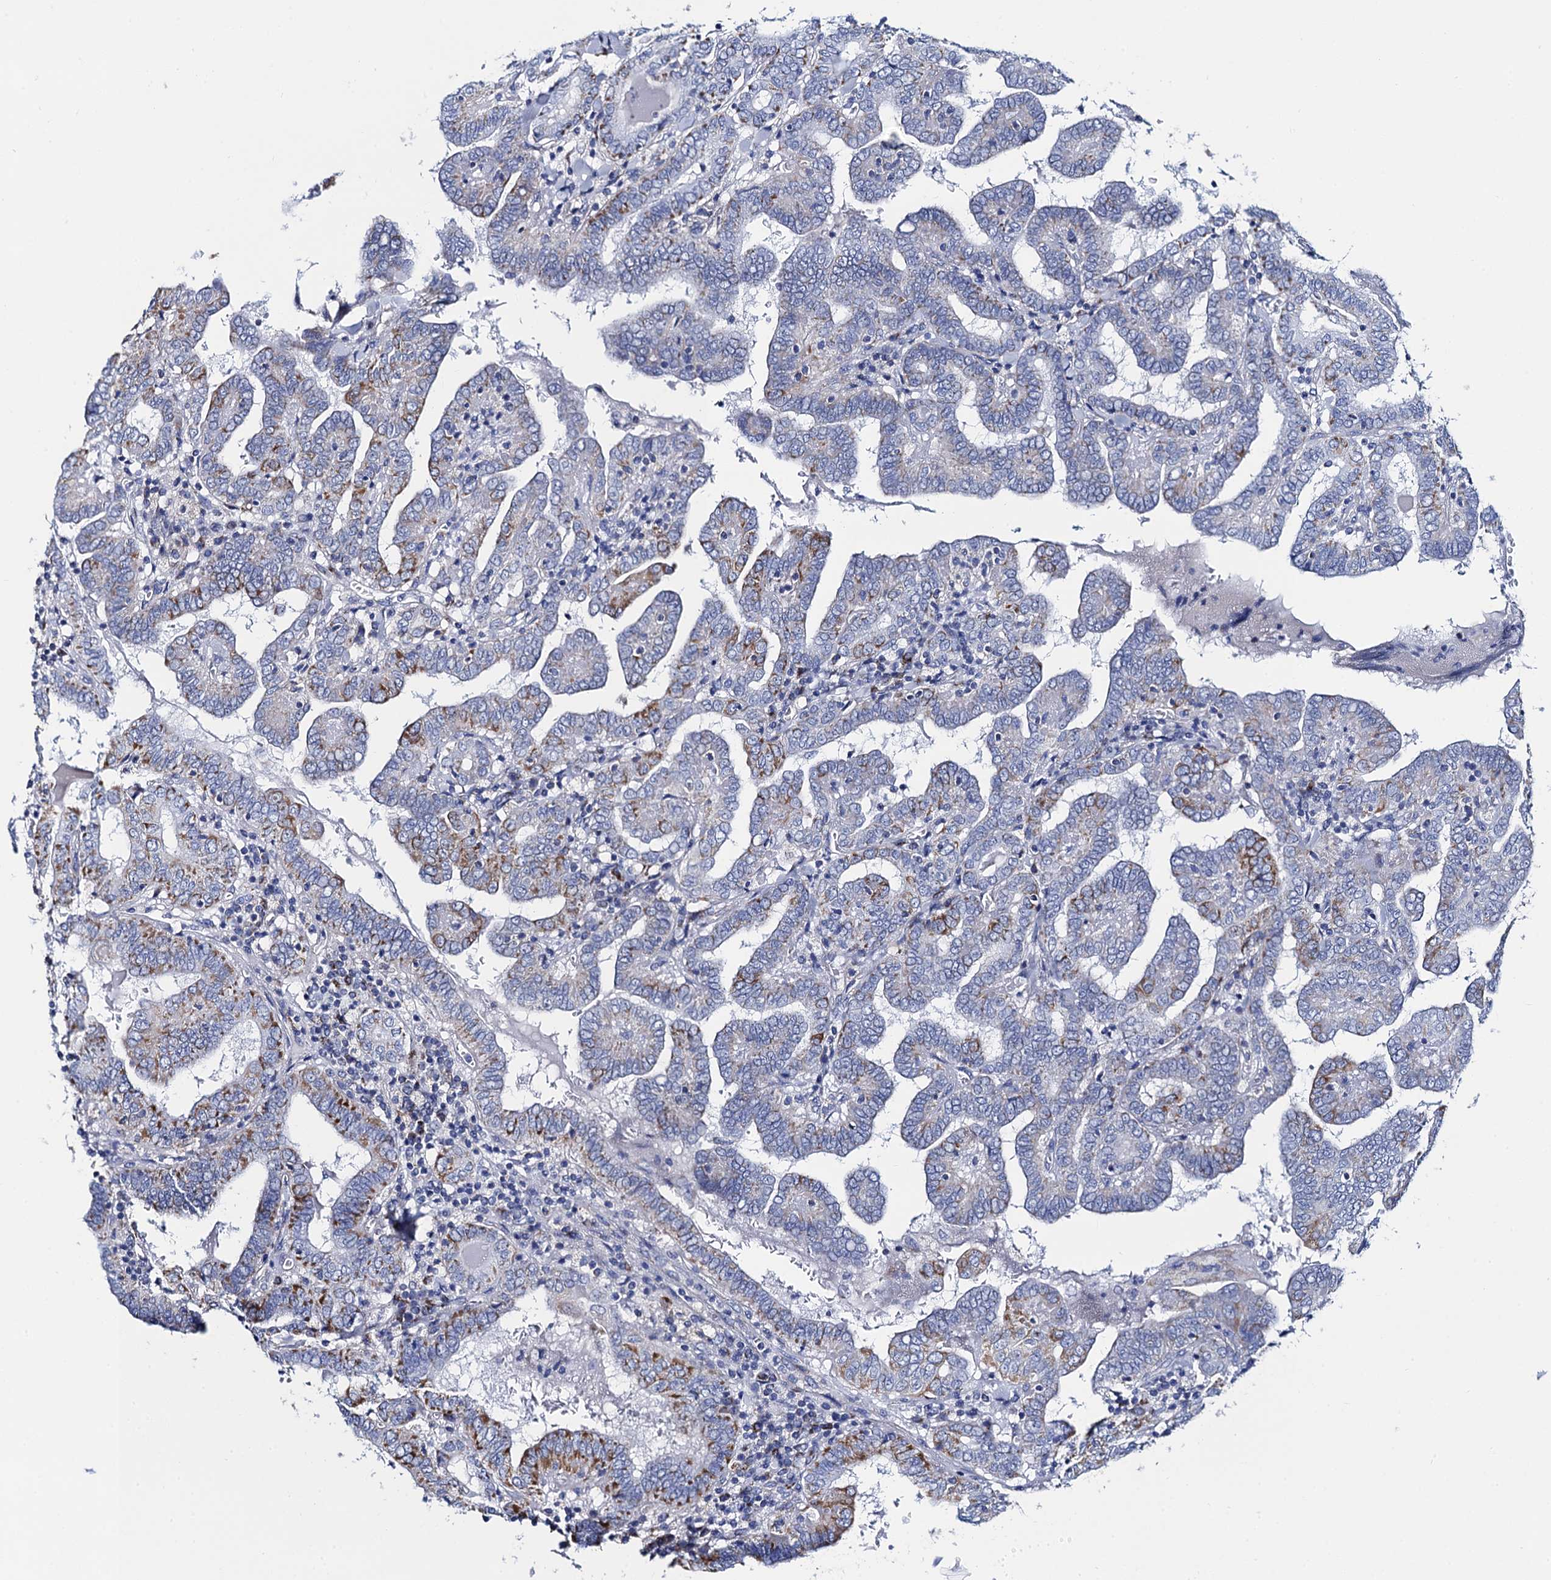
{"staining": {"intensity": "moderate", "quantity": "25%-75%", "location": "cytoplasmic/membranous"}, "tissue": "thyroid cancer", "cell_type": "Tumor cells", "image_type": "cancer", "snomed": [{"axis": "morphology", "description": "Papillary adenocarcinoma, NOS"}, {"axis": "topography", "description": "Thyroid gland"}], "caption": "Tumor cells show moderate cytoplasmic/membranous positivity in approximately 25%-75% of cells in papillary adenocarcinoma (thyroid).", "gene": "ACADSB", "patient": {"sex": "female", "age": 72}}